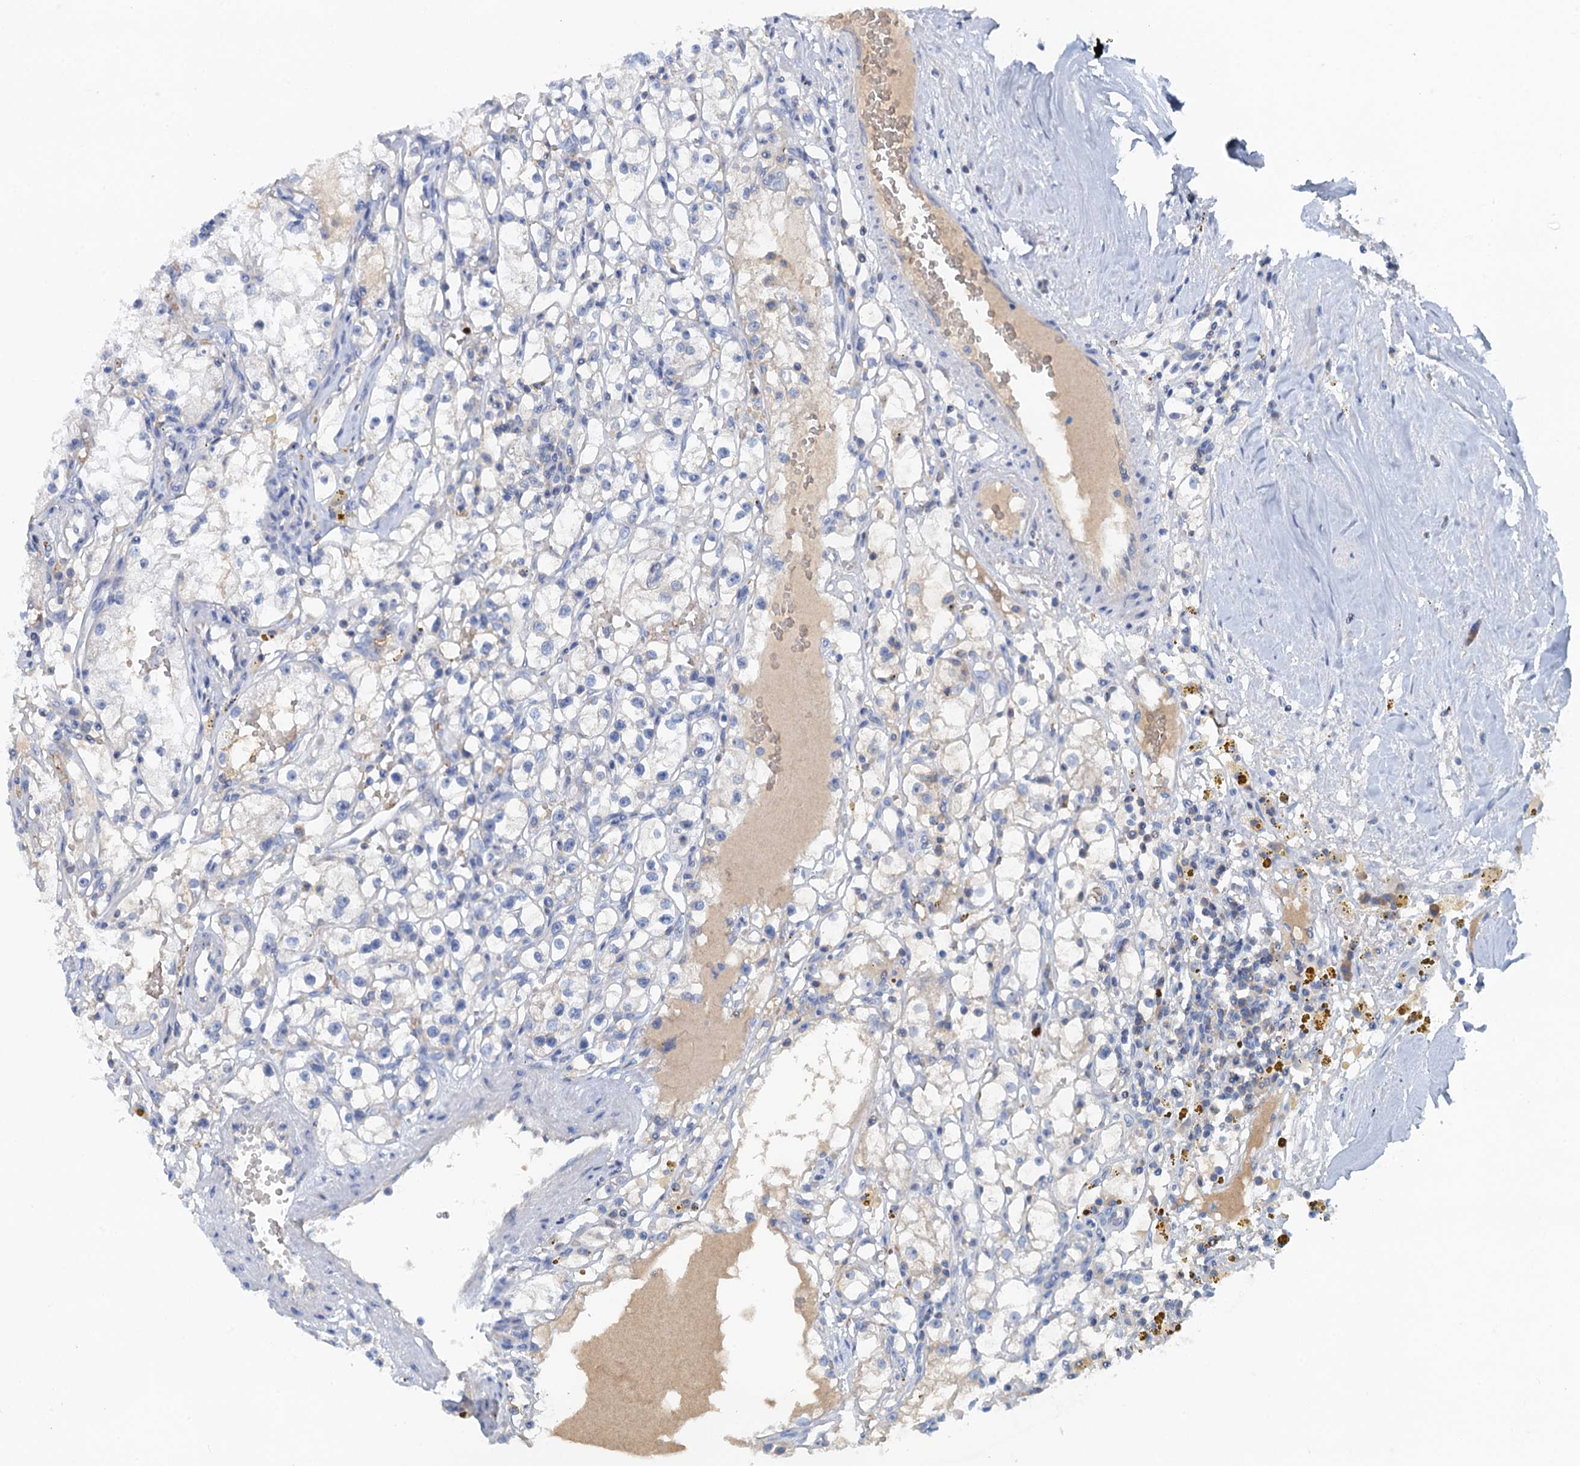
{"staining": {"intensity": "negative", "quantity": "none", "location": "none"}, "tissue": "renal cancer", "cell_type": "Tumor cells", "image_type": "cancer", "snomed": [{"axis": "morphology", "description": "Adenocarcinoma, NOS"}, {"axis": "topography", "description": "Kidney"}], "caption": "Immunohistochemical staining of renal adenocarcinoma reveals no significant positivity in tumor cells.", "gene": "MYADML2", "patient": {"sex": "male", "age": 56}}